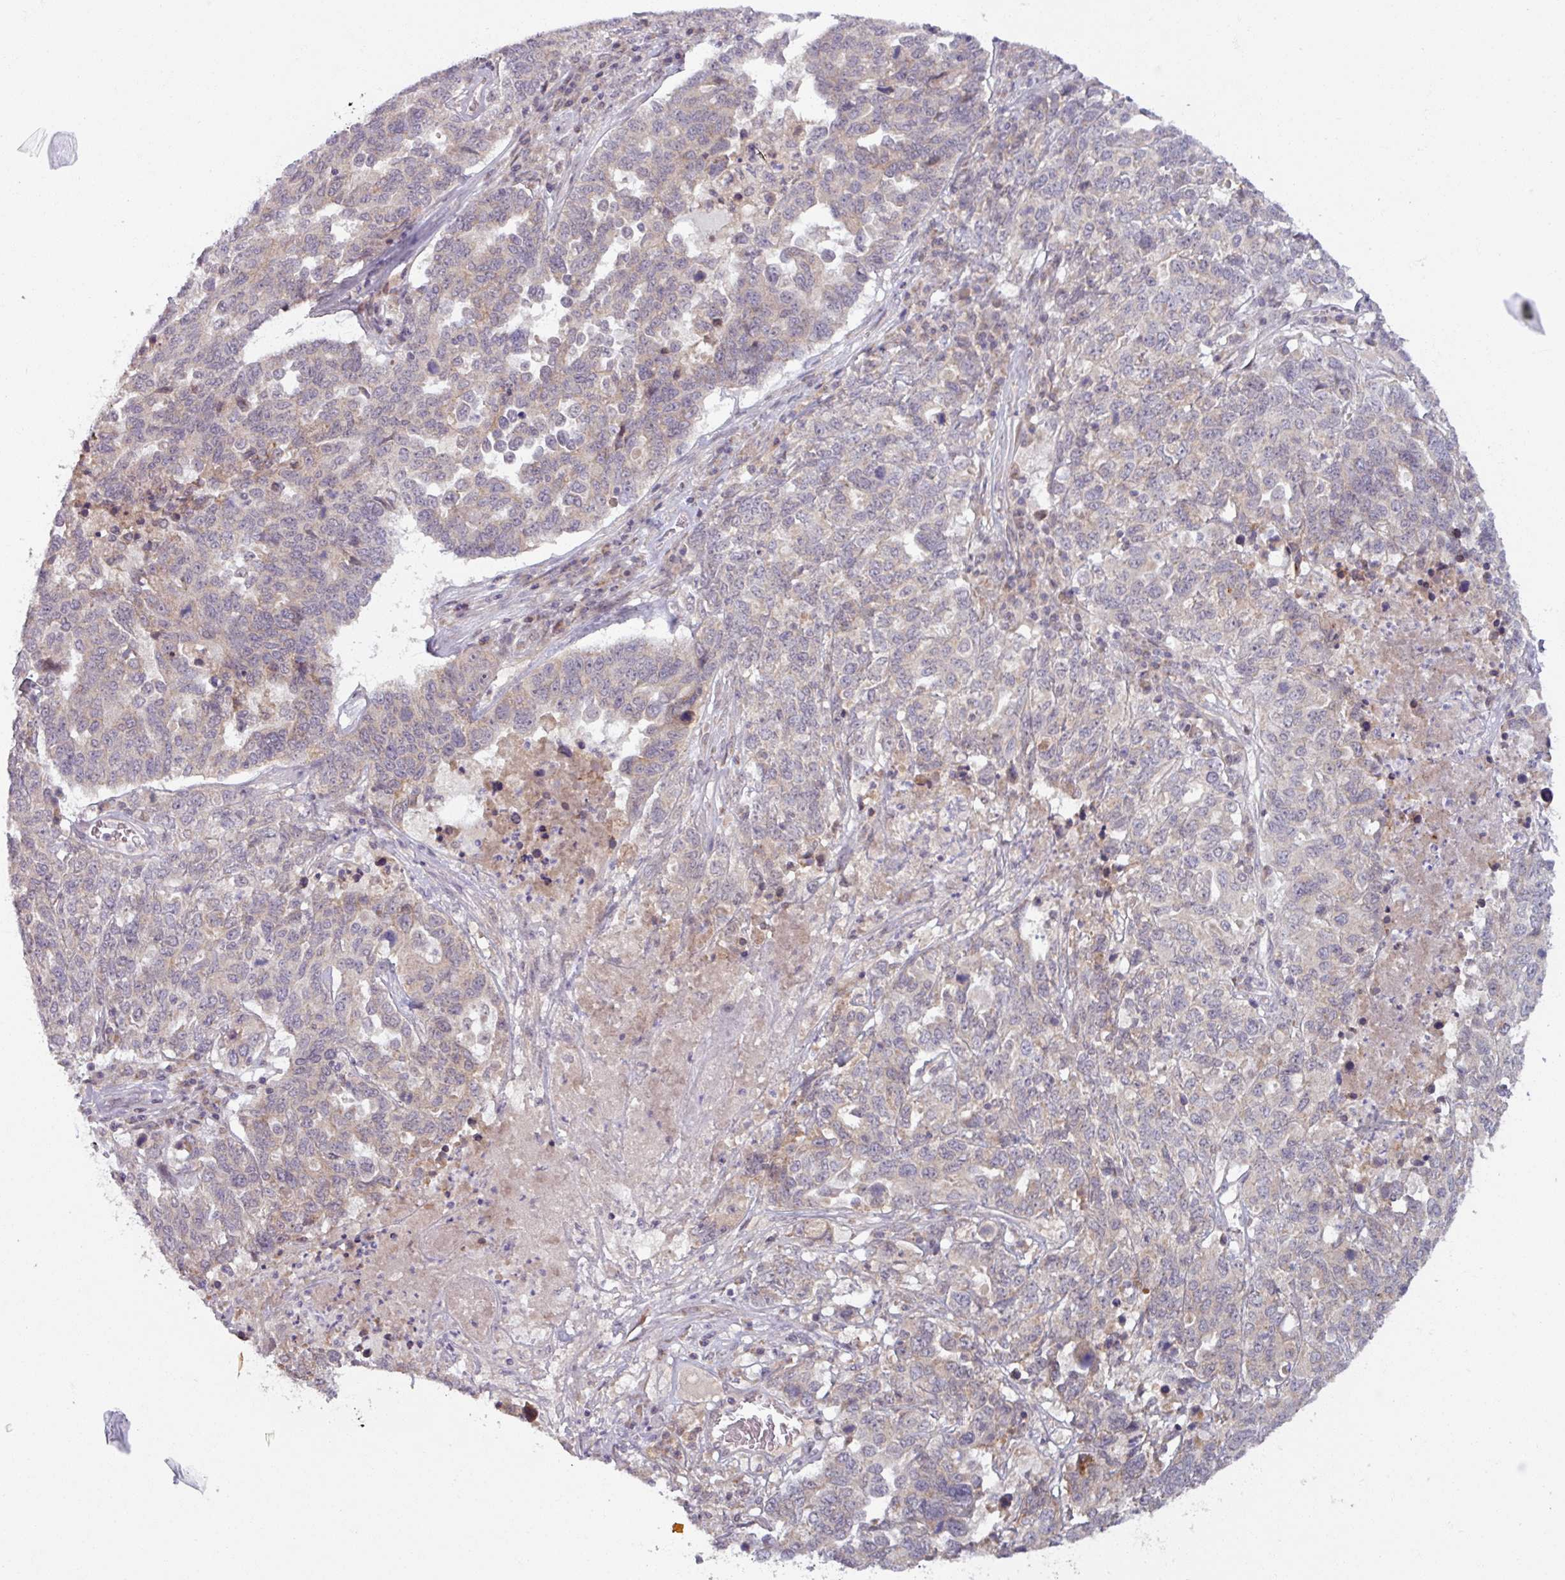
{"staining": {"intensity": "weak", "quantity": "<25%", "location": "cytoplasmic/membranous"}, "tissue": "ovarian cancer", "cell_type": "Tumor cells", "image_type": "cancer", "snomed": [{"axis": "morphology", "description": "Carcinoma, endometroid"}, {"axis": "topography", "description": "Ovary"}], "caption": "The photomicrograph shows no staining of tumor cells in ovarian cancer (endometroid carcinoma).", "gene": "OGFOD3", "patient": {"sex": "female", "age": 62}}